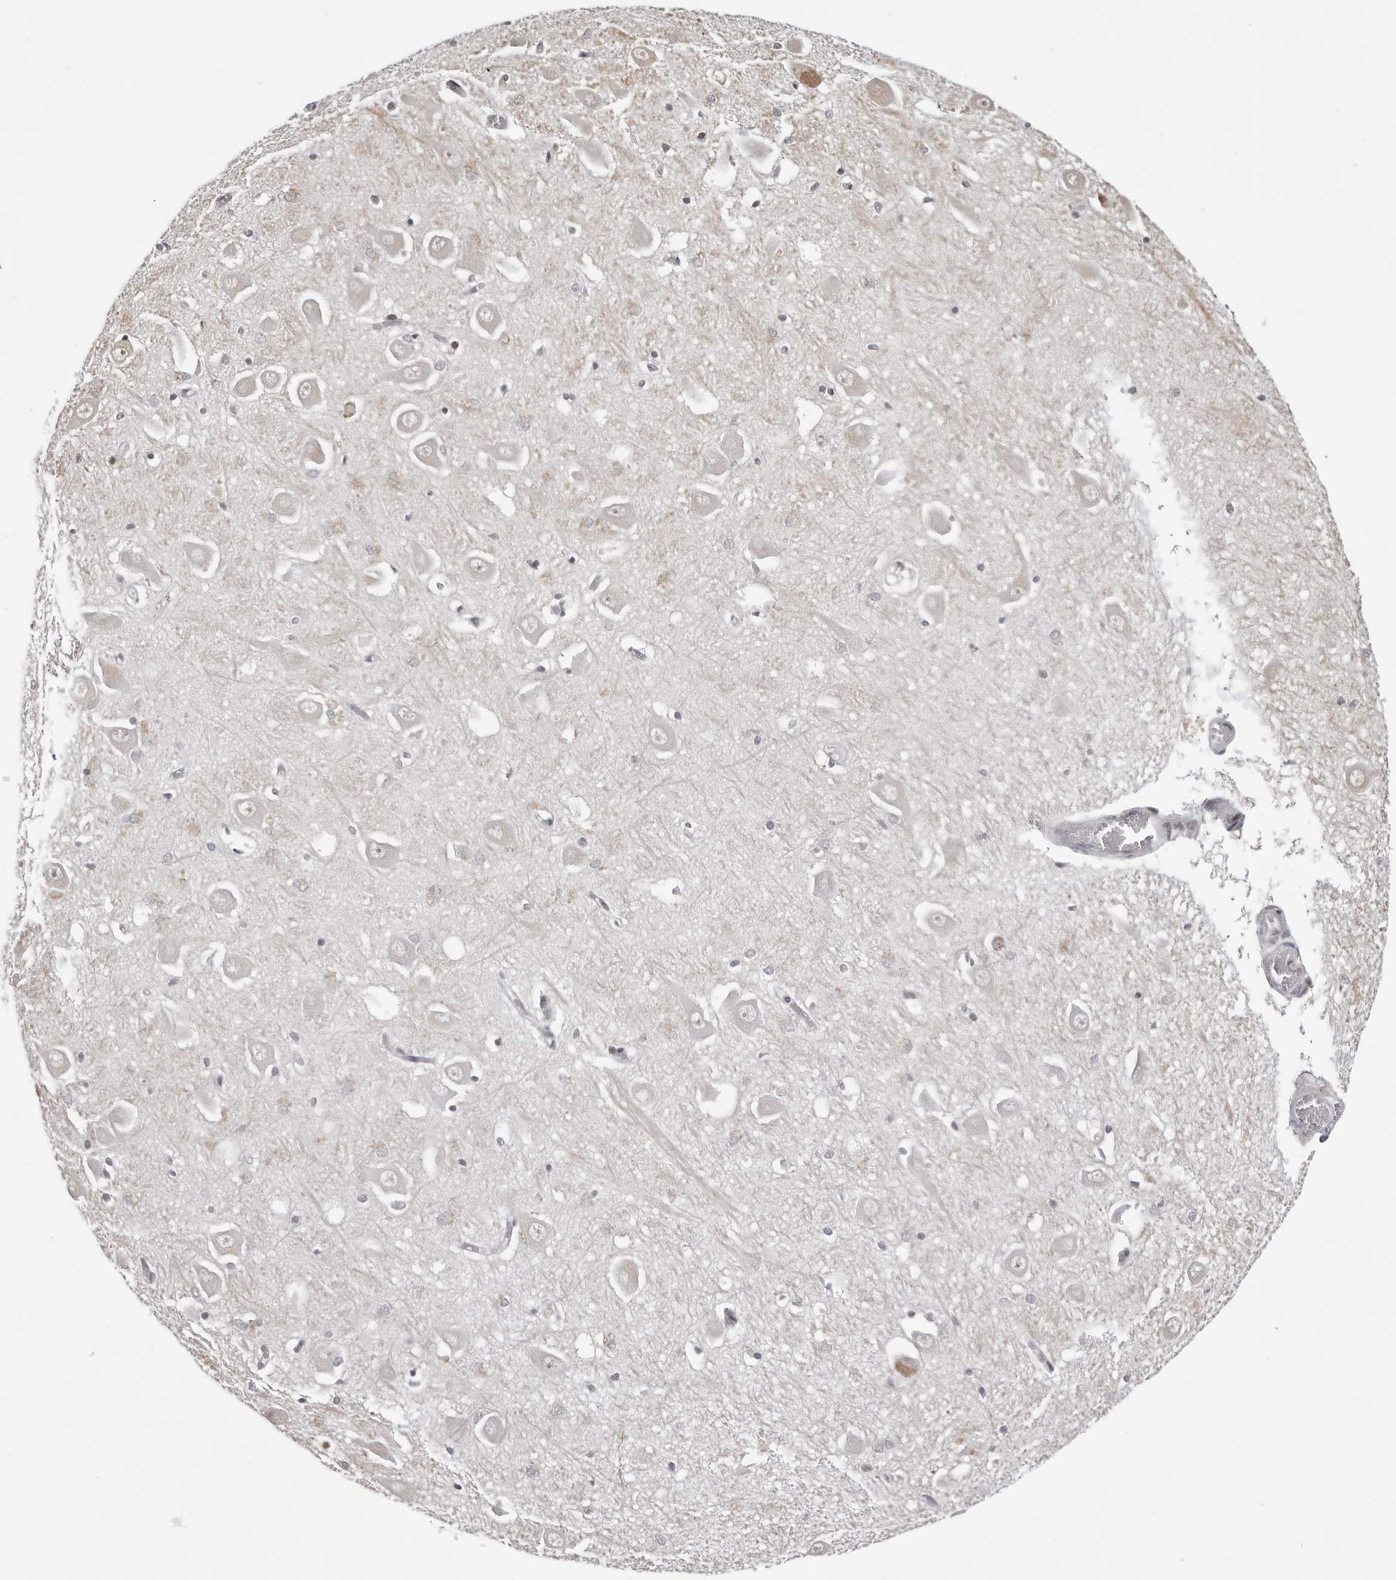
{"staining": {"intensity": "weak", "quantity": "<25%", "location": "nuclear"}, "tissue": "hippocampus", "cell_type": "Glial cells", "image_type": "normal", "snomed": [{"axis": "morphology", "description": "Normal tissue, NOS"}, {"axis": "topography", "description": "Hippocampus"}], "caption": "Immunohistochemical staining of unremarkable human hippocampus exhibits no significant staining in glial cells.", "gene": "PHF3", "patient": {"sex": "male", "age": 70}}